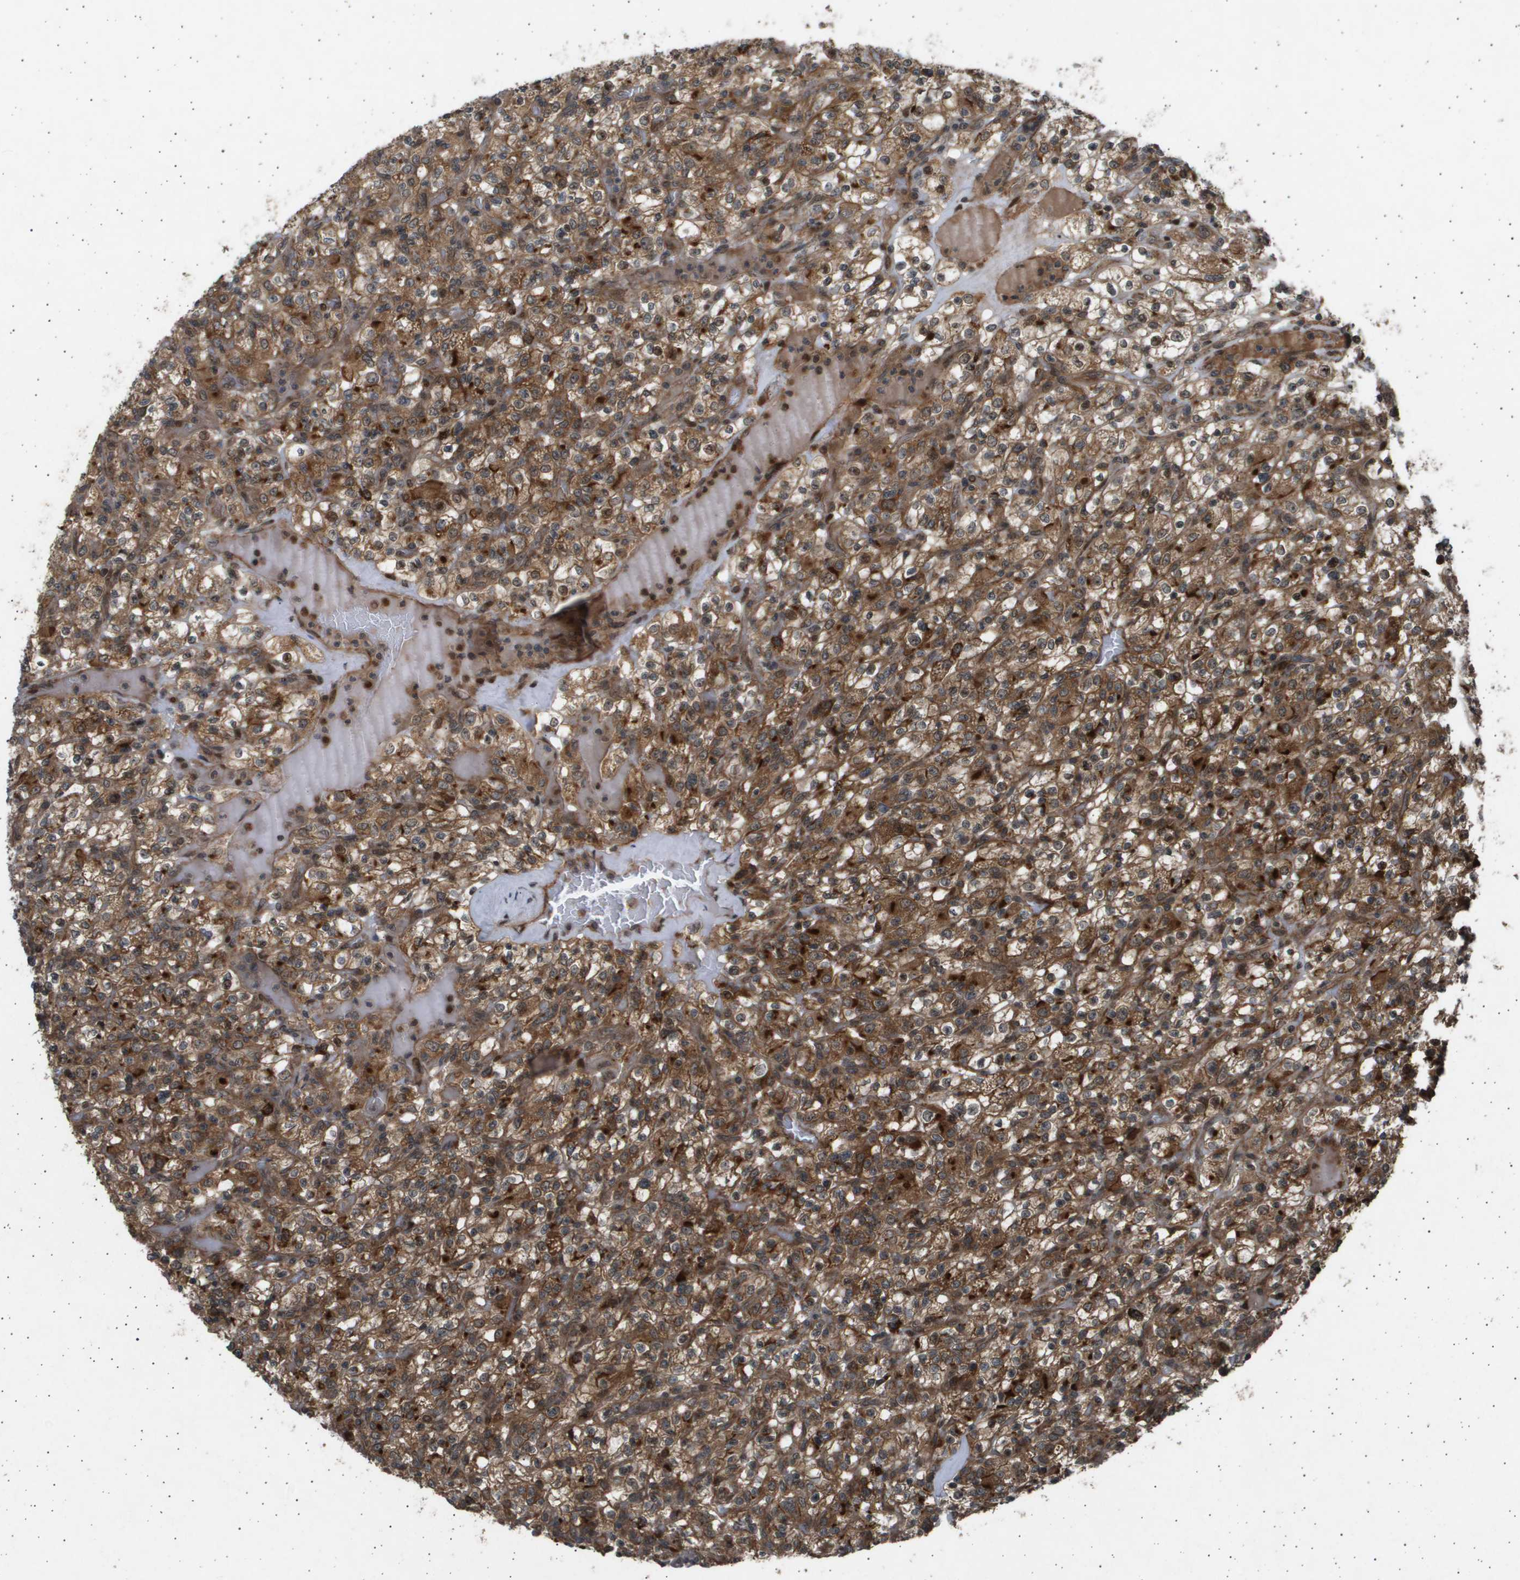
{"staining": {"intensity": "moderate", "quantity": ">75%", "location": "cytoplasmic/membranous,nuclear"}, "tissue": "renal cancer", "cell_type": "Tumor cells", "image_type": "cancer", "snomed": [{"axis": "morphology", "description": "Normal tissue, NOS"}, {"axis": "morphology", "description": "Adenocarcinoma, NOS"}, {"axis": "topography", "description": "Kidney"}], "caption": "About >75% of tumor cells in adenocarcinoma (renal) show moderate cytoplasmic/membranous and nuclear protein positivity as visualized by brown immunohistochemical staining.", "gene": "TNRC6A", "patient": {"sex": "female", "age": 72}}